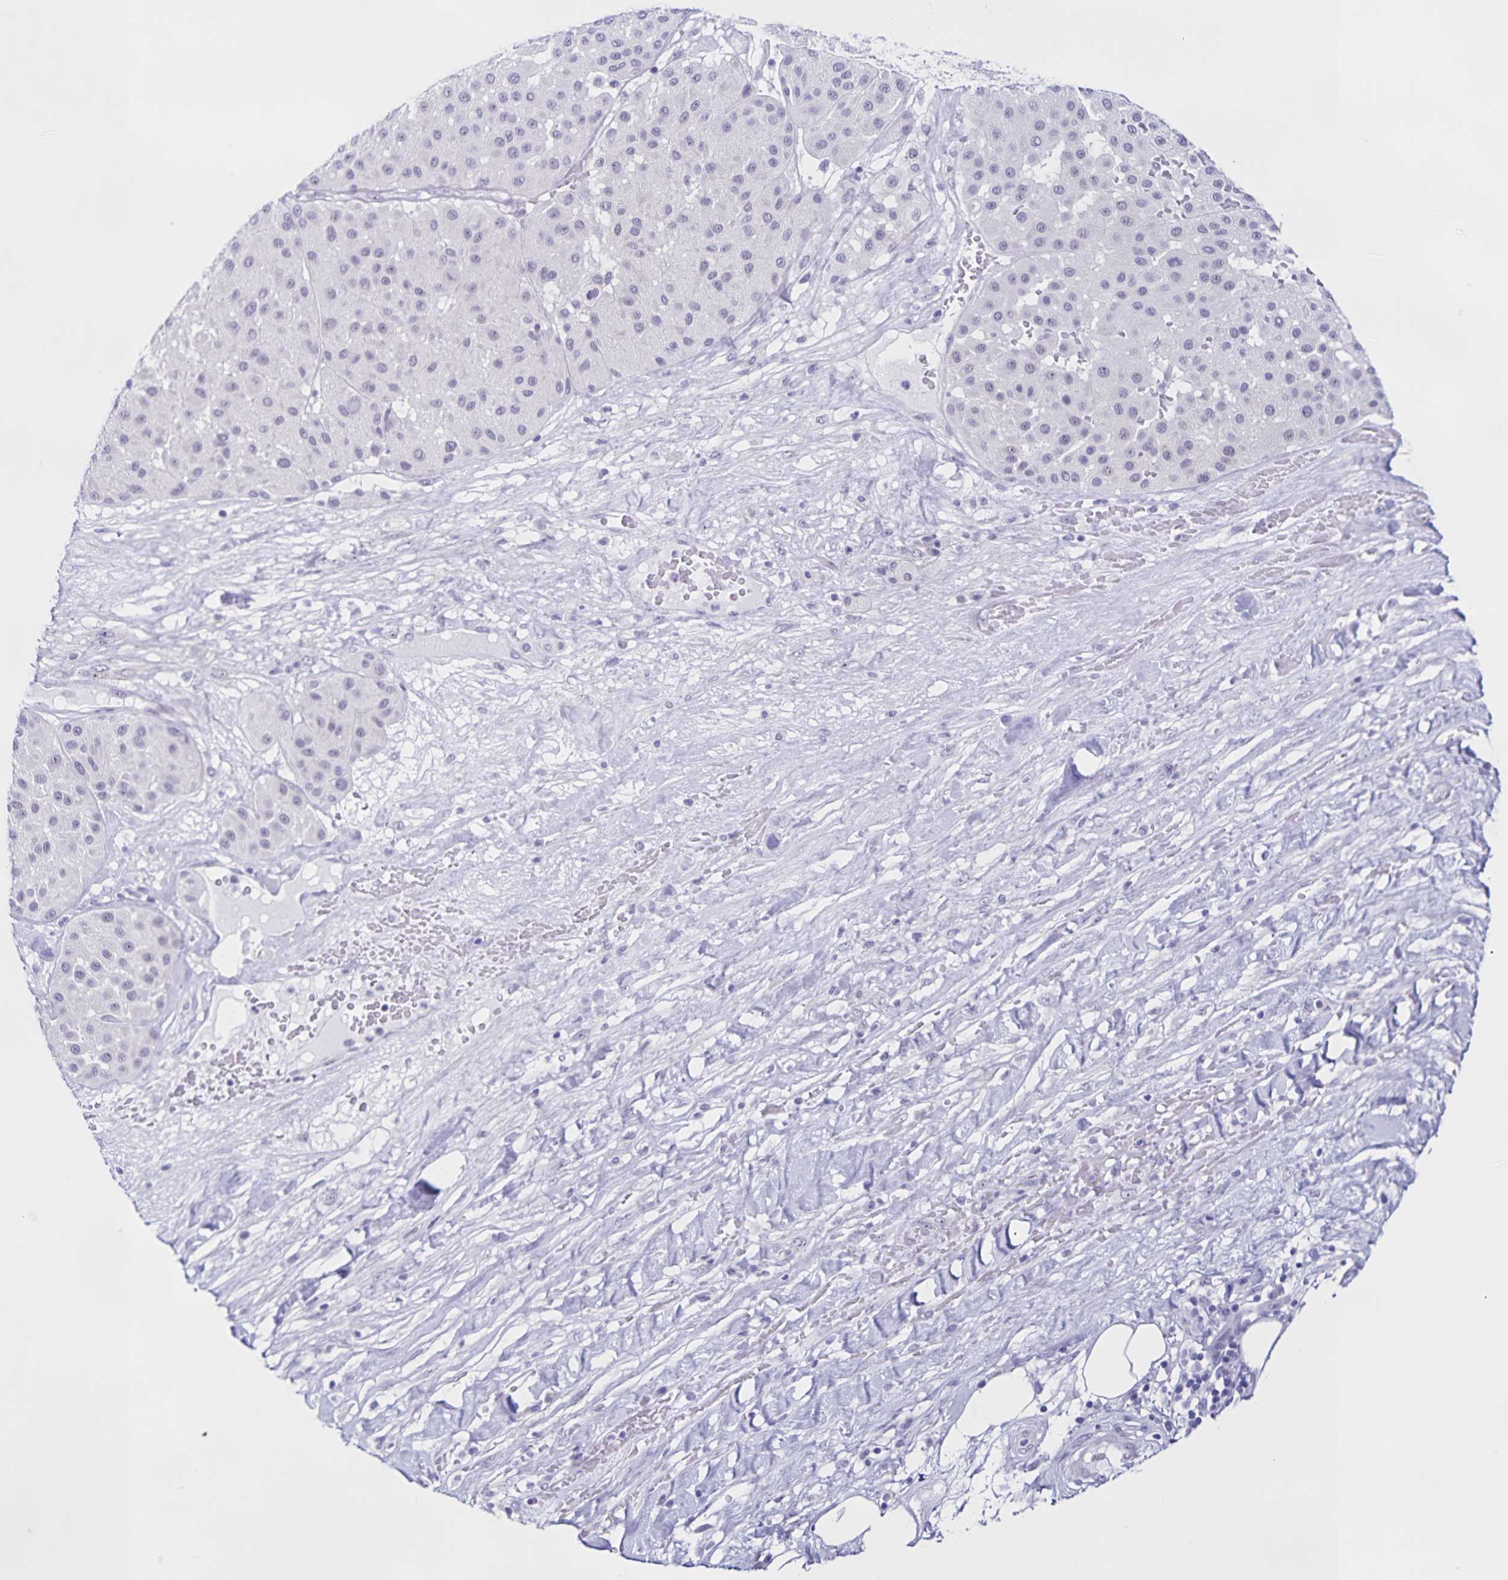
{"staining": {"intensity": "negative", "quantity": "none", "location": "none"}, "tissue": "melanoma", "cell_type": "Tumor cells", "image_type": "cancer", "snomed": [{"axis": "morphology", "description": "Malignant melanoma, Metastatic site"}, {"axis": "topography", "description": "Smooth muscle"}], "caption": "DAB immunohistochemical staining of human melanoma shows no significant positivity in tumor cells. (DAB (3,3'-diaminobenzidine) immunohistochemistry (IHC) visualized using brightfield microscopy, high magnification).", "gene": "FAM170A", "patient": {"sex": "male", "age": 41}}